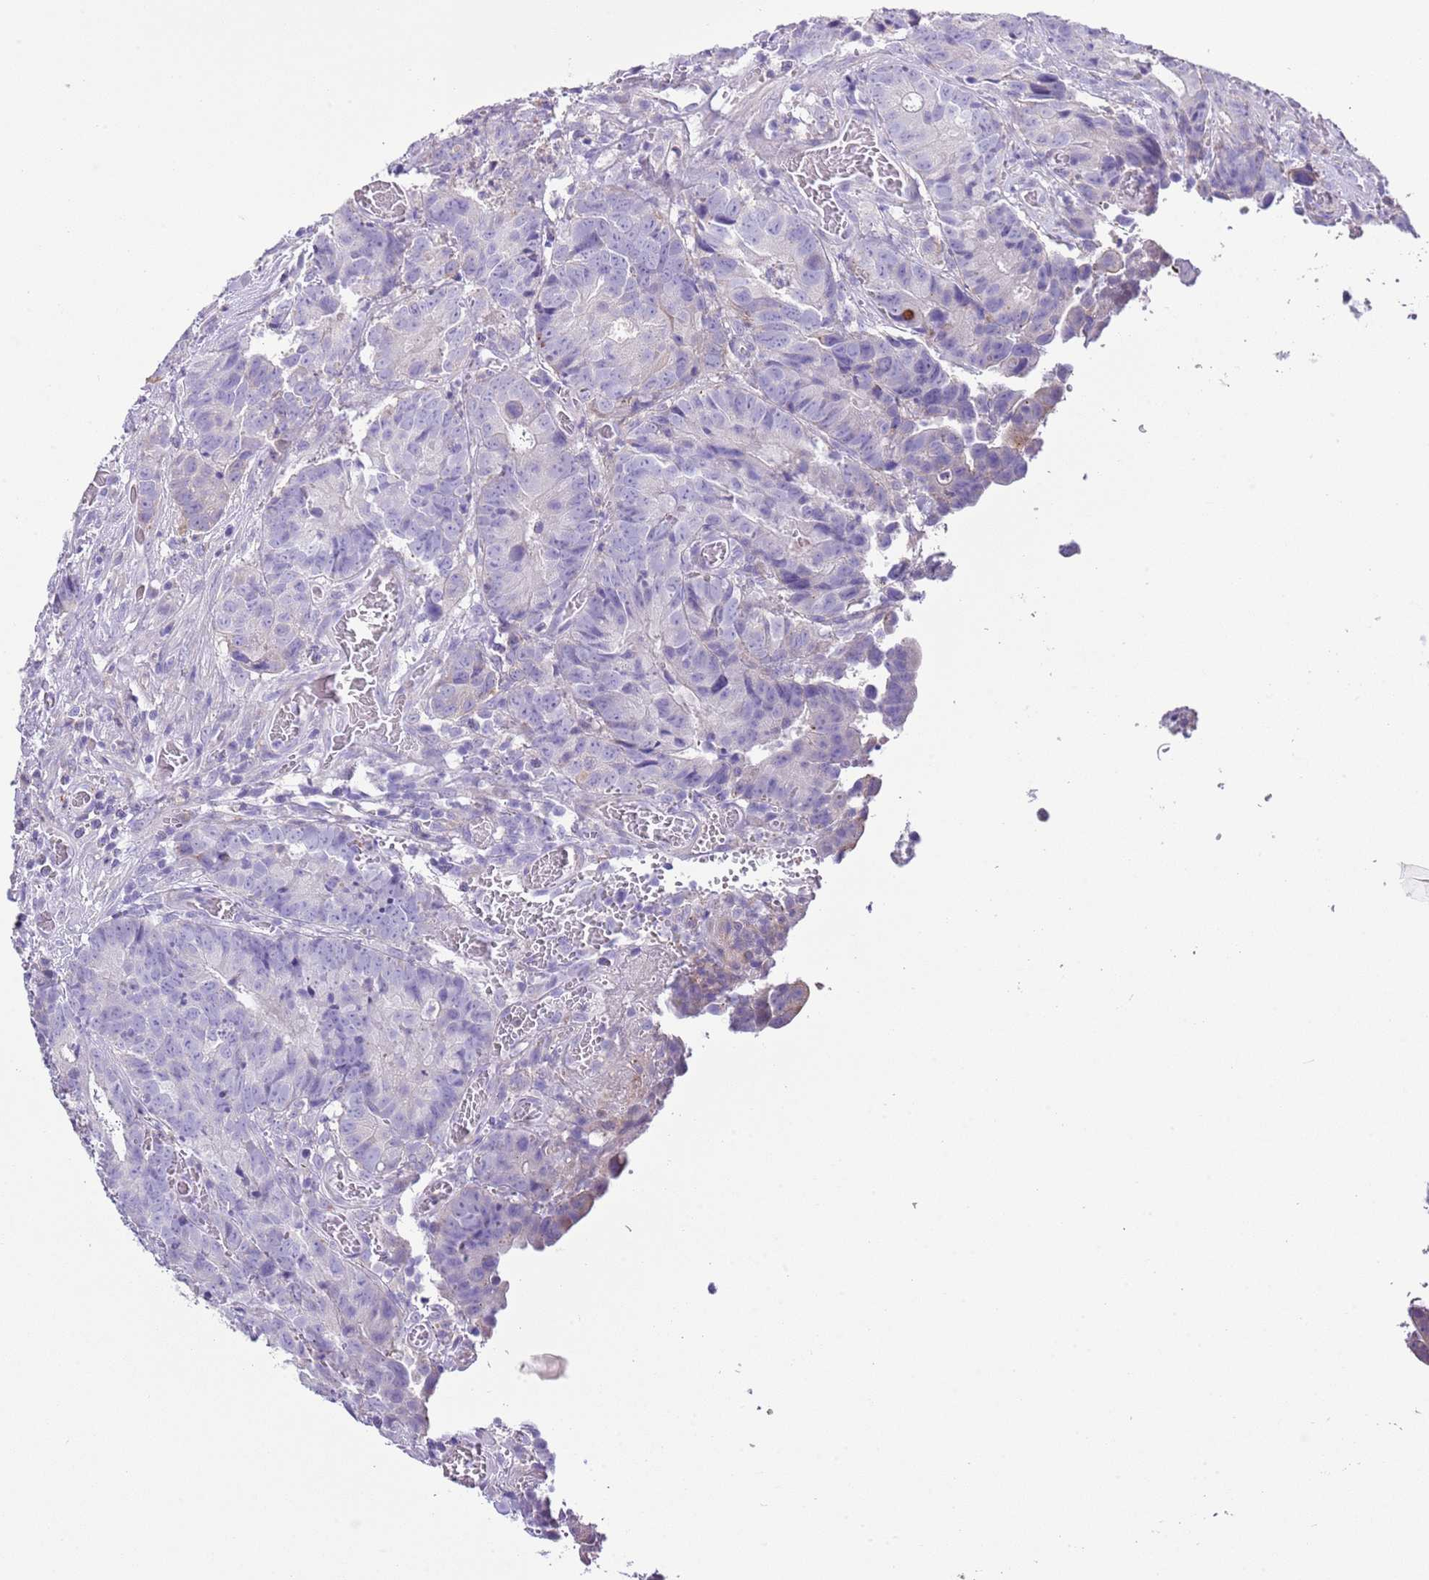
{"staining": {"intensity": "negative", "quantity": "none", "location": "none"}, "tissue": "colorectal cancer", "cell_type": "Tumor cells", "image_type": "cancer", "snomed": [{"axis": "morphology", "description": "Adenocarcinoma, NOS"}, {"axis": "topography", "description": "Colon"}], "caption": "A high-resolution image shows IHC staining of colorectal cancer, which demonstrates no significant positivity in tumor cells.", "gene": "ABHD17C", "patient": {"sex": "female", "age": 57}}